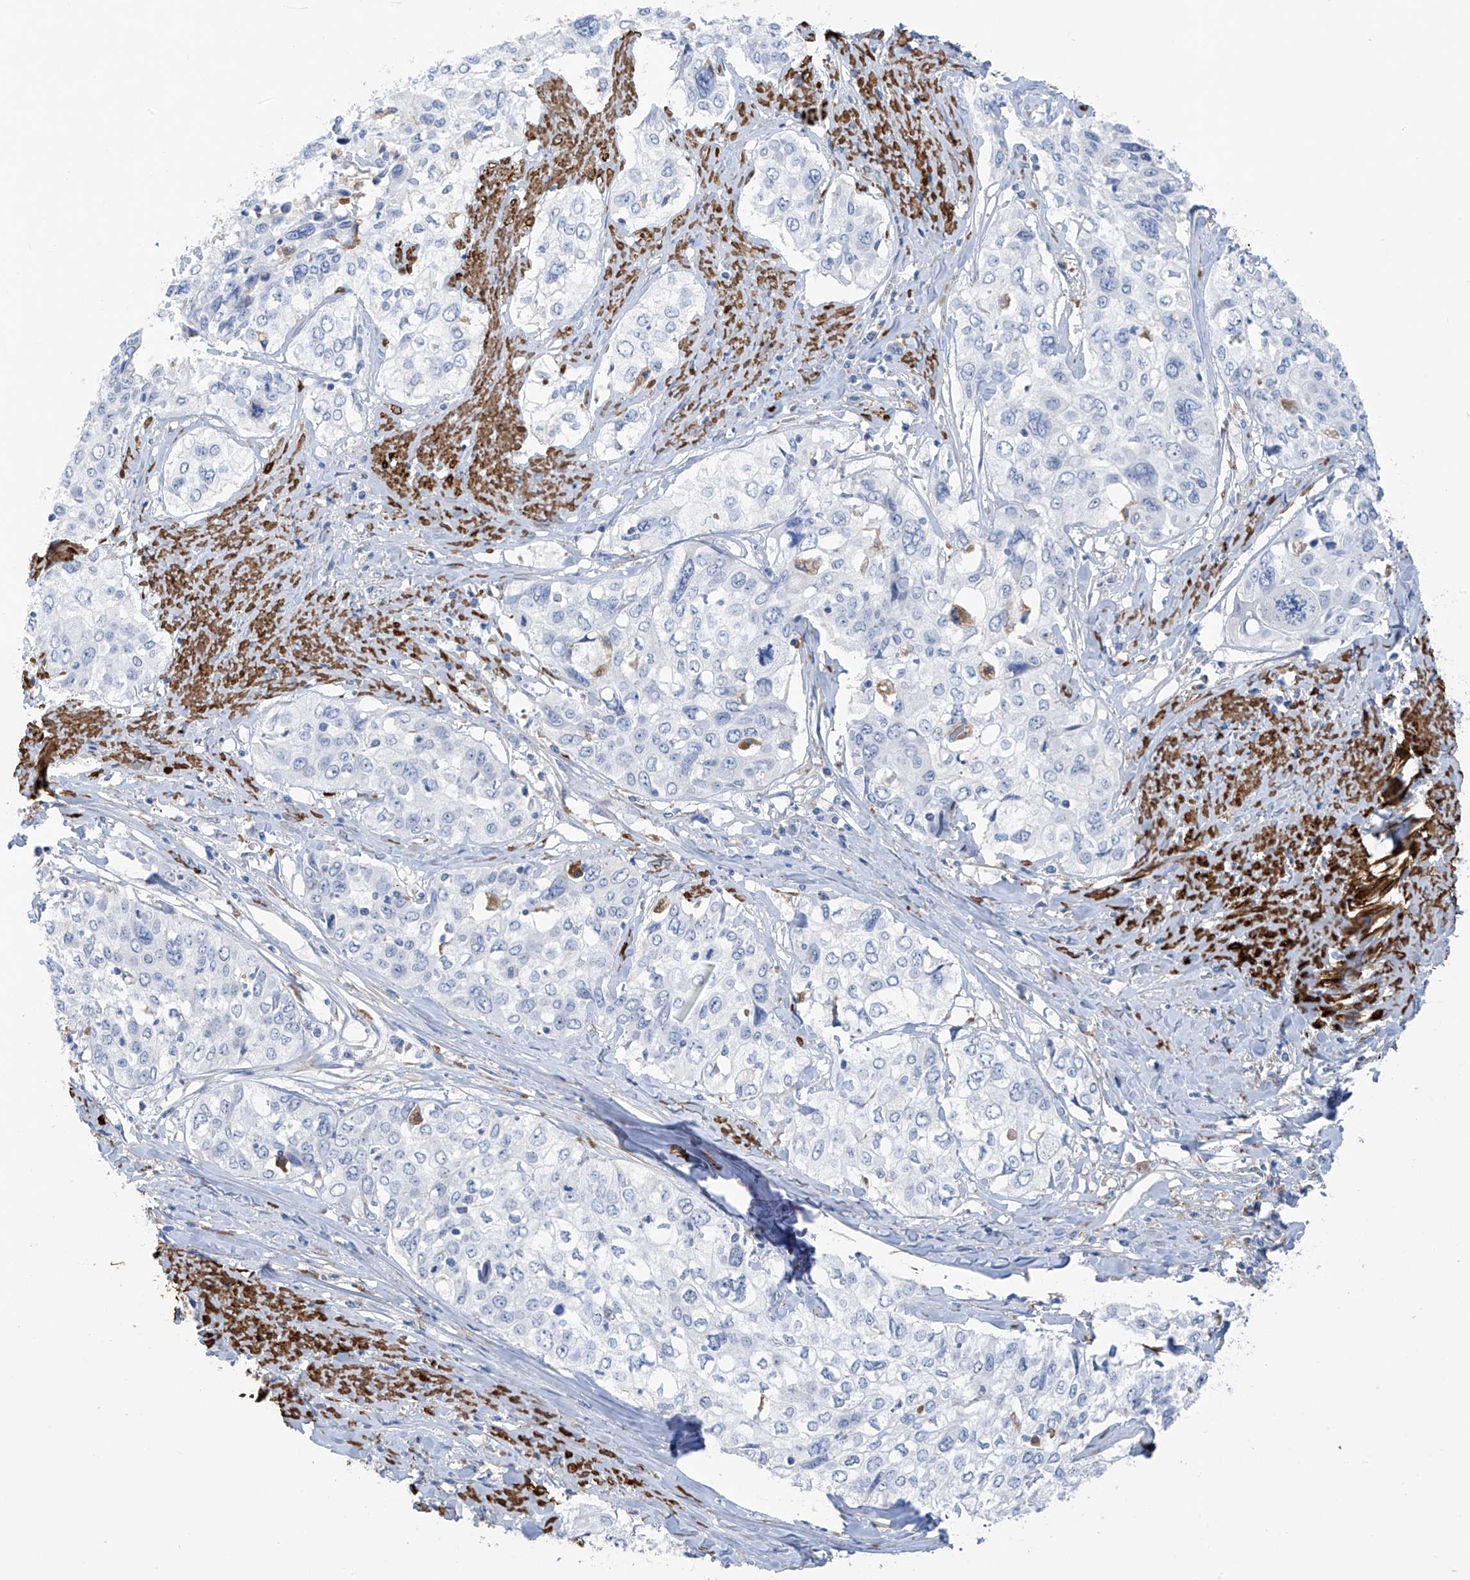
{"staining": {"intensity": "negative", "quantity": "none", "location": "none"}, "tissue": "cervical cancer", "cell_type": "Tumor cells", "image_type": "cancer", "snomed": [{"axis": "morphology", "description": "Squamous cell carcinoma, NOS"}, {"axis": "topography", "description": "Cervix"}], "caption": "Human cervical squamous cell carcinoma stained for a protein using immunohistochemistry (IHC) reveals no expression in tumor cells.", "gene": "GLMP", "patient": {"sex": "female", "age": 31}}